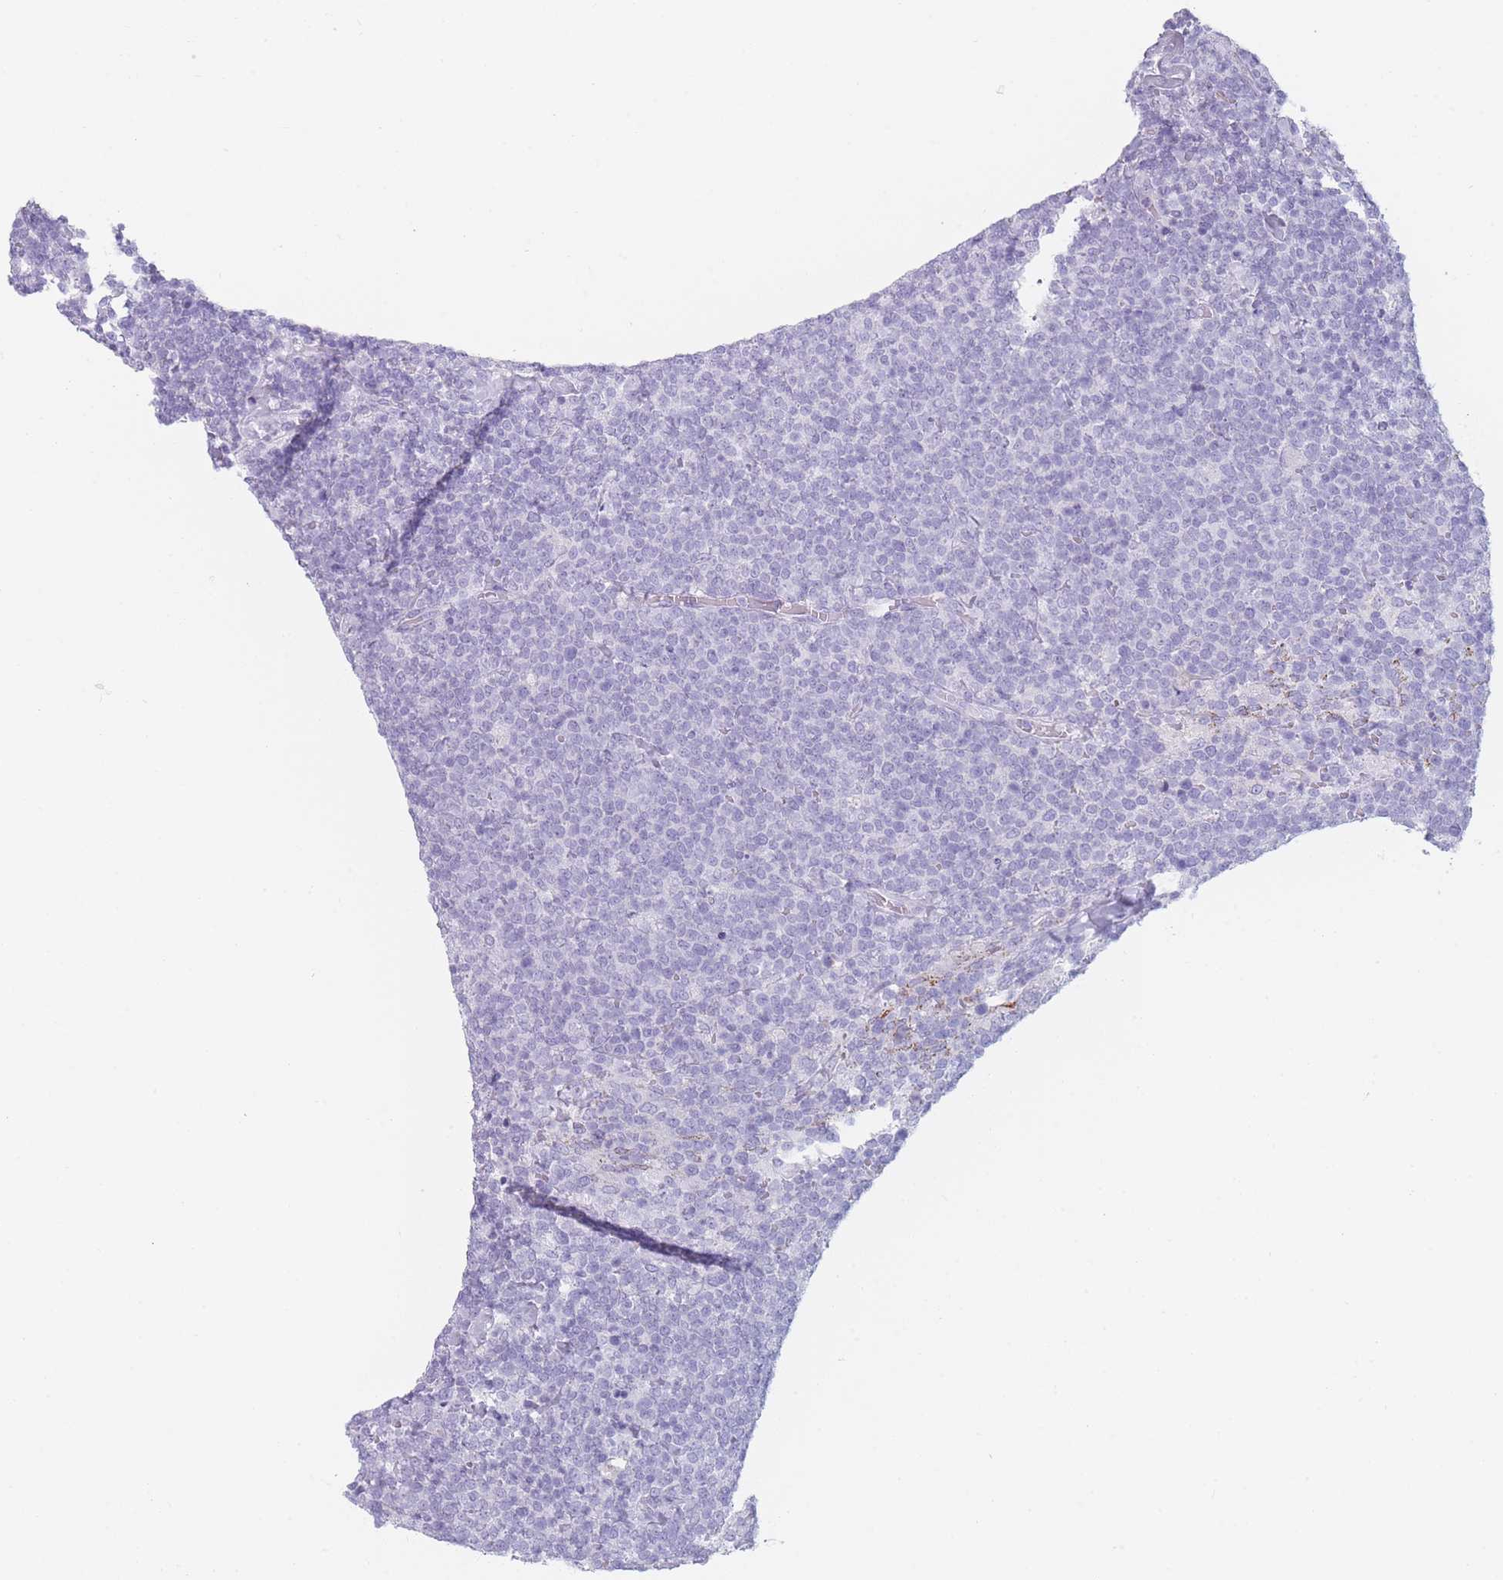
{"staining": {"intensity": "negative", "quantity": "none", "location": "none"}, "tissue": "lymphoma", "cell_type": "Tumor cells", "image_type": "cancer", "snomed": [{"axis": "morphology", "description": "Malignant lymphoma, non-Hodgkin's type, High grade"}, {"axis": "topography", "description": "Lymph node"}], "caption": "A high-resolution image shows immunohistochemistry staining of malignant lymphoma, non-Hodgkin's type (high-grade), which exhibits no significant positivity in tumor cells. Brightfield microscopy of immunohistochemistry stained with DAB (3,3'-diaminobenzidine) (brown) and hematoxylin (blue), captured at high magnification.", "gene": "GPR12", "patient": {"sex": "male", "age": 61}}